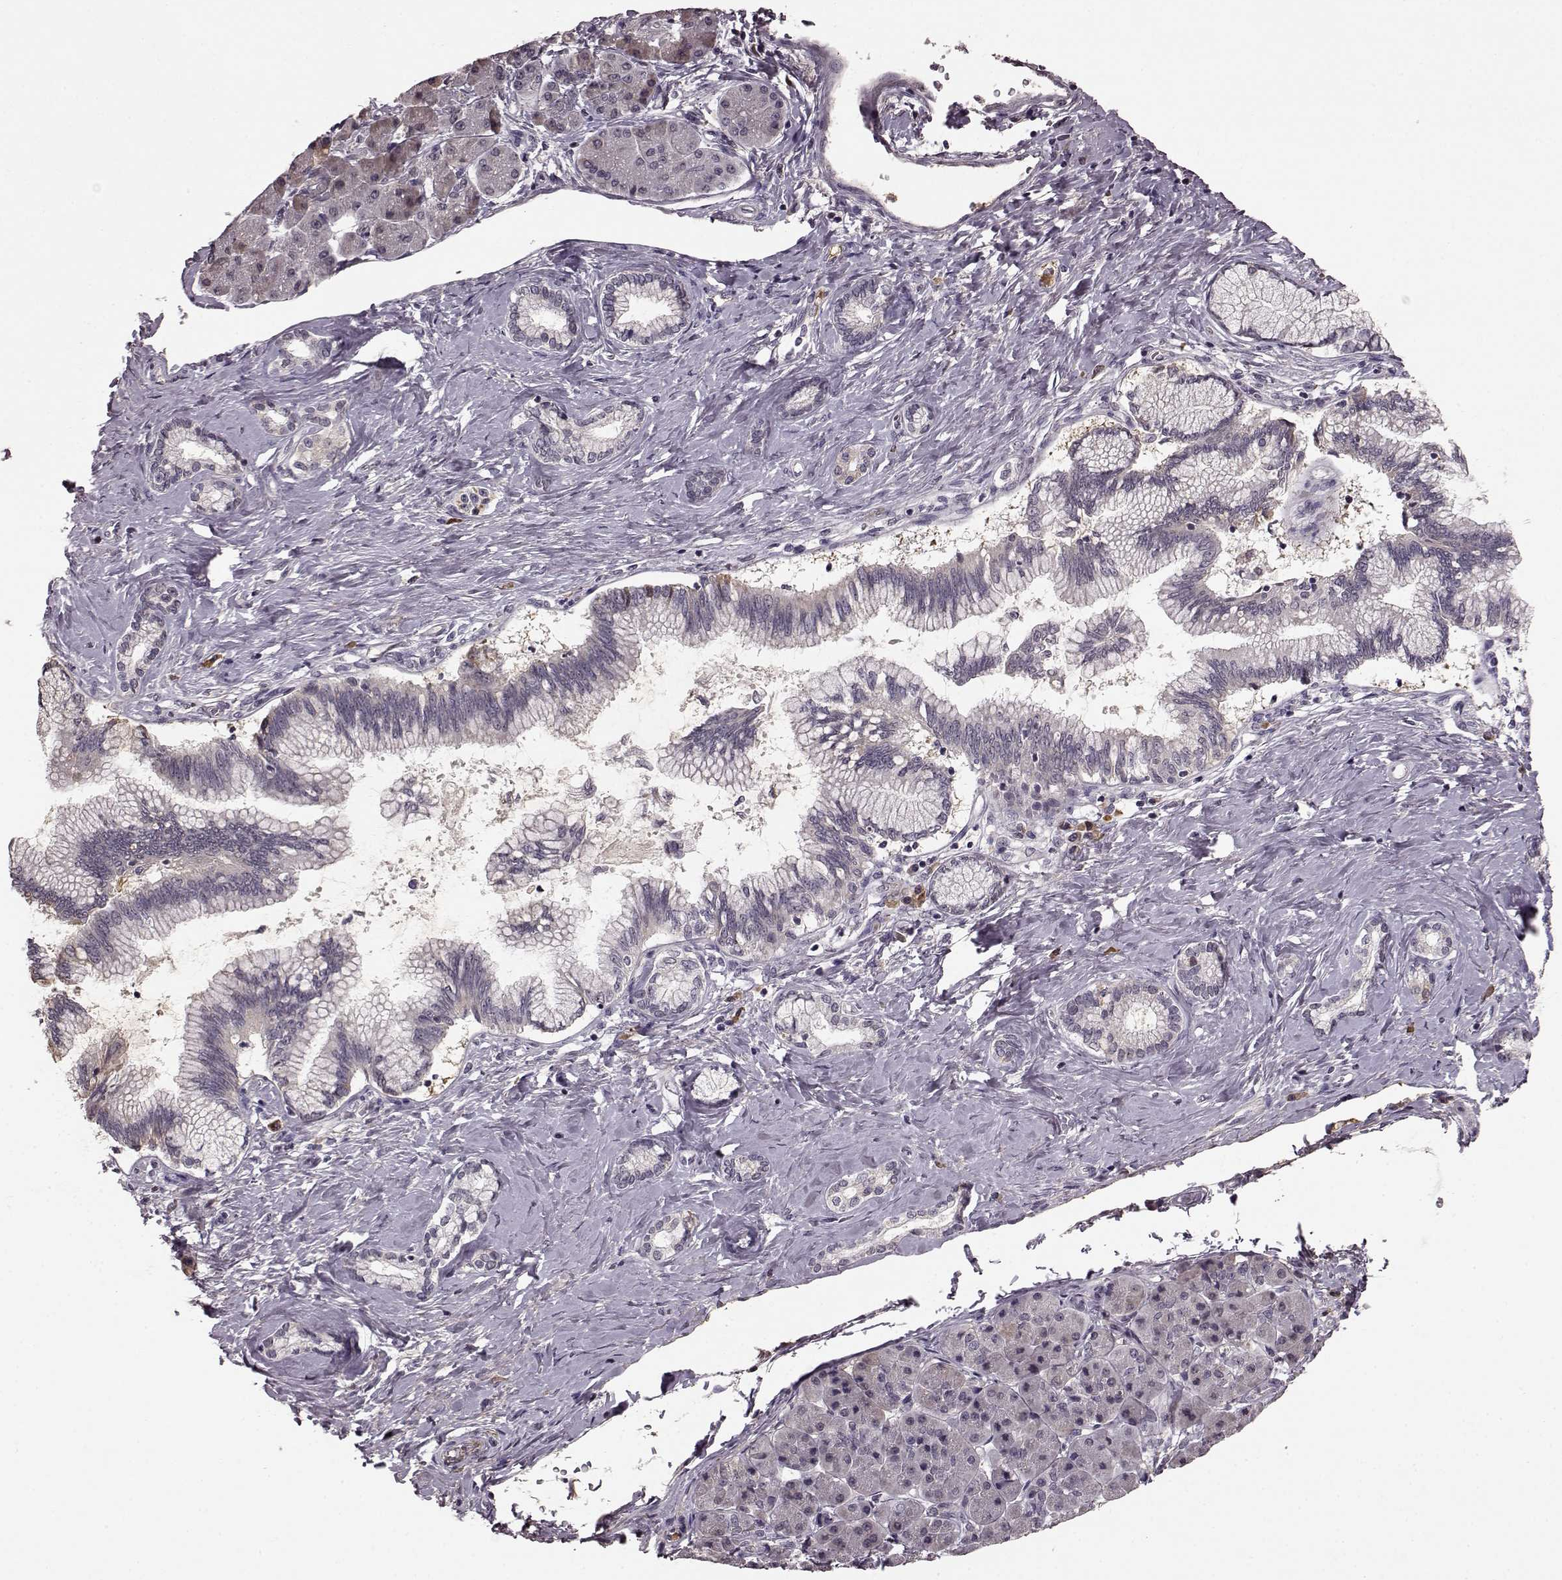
{"staining": {"intensity": "negative", "quantity": "none", "location": "none"}, "tissue": "pancreatic cancer", "cell_type": "Tumor cells", "image_type": "cancer", "snomed": [{"axis": "morphology", "description": "Adenocarcinoma, NOS"}, {"axis": "topography", "description": "Pancreas"}], "caption": "High power microscopy histopathology image of an IHC histopathology image of pancreatic adenocarcinoma, revealing no significant staining in tumor cells. (Brightfield microscopy of DAB (3,3'-diaminobenzidine) IHC at high magnification).", "gene": "NRL", "patient": {"sex": "female", "age": 73}}